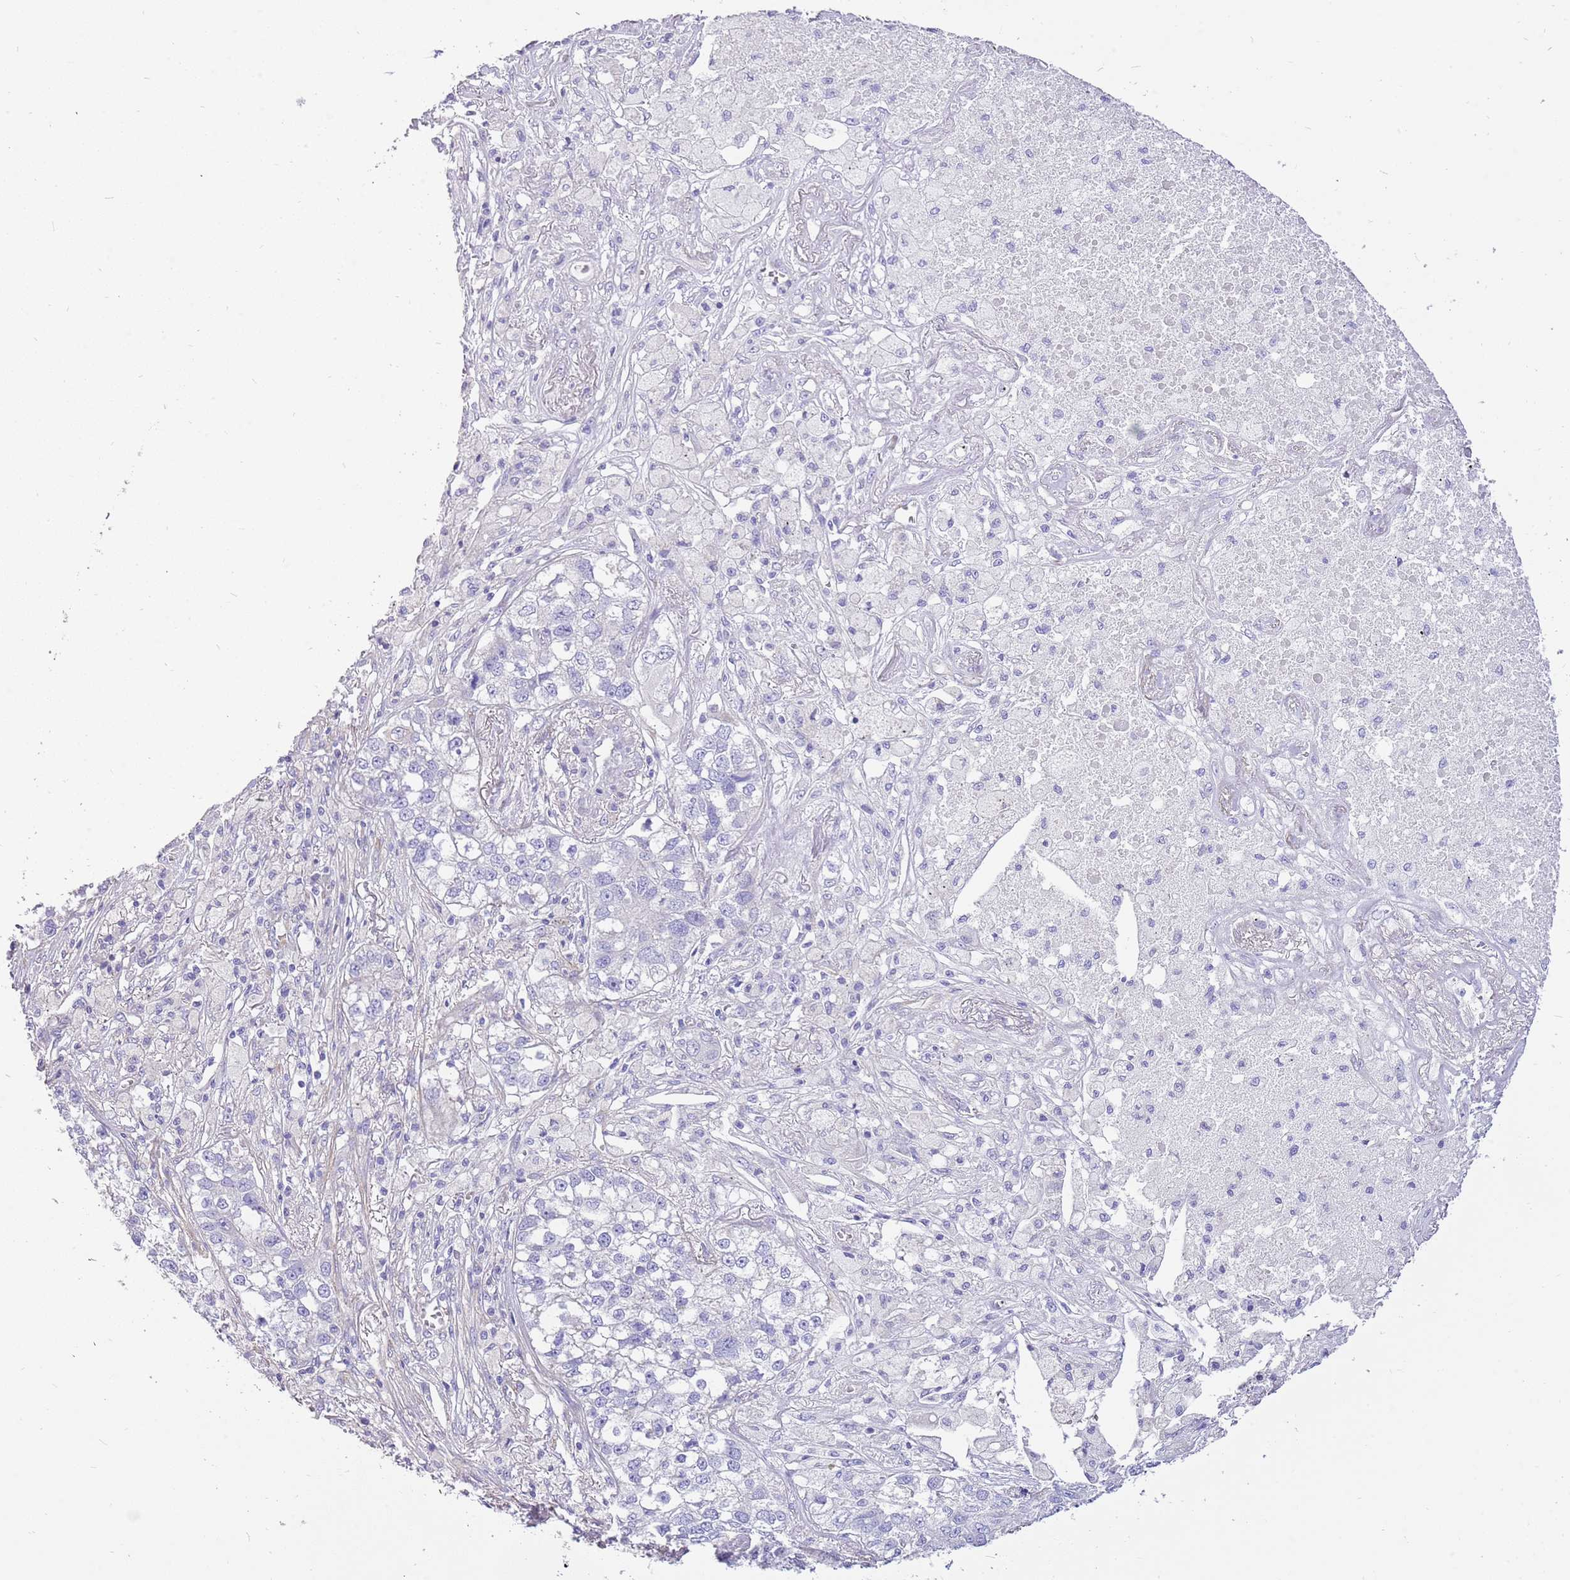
{"staining": {"intensity": "negative", "quantity": "none", "location": "none"}, "tissue": "lung cancer", "cell_type": "Tumor cells", "image_type": "cancer", "snomed": [{"axis": "morphology", "description": "Adenocarcinoma, NOS"}, {"axis": "topography", "description": "Lung"}], "caption": "The photomicrograph shows no staining of tumor cells in lung adenocarcinoma. (IHC, brightfield microscopy, high magnification).", "gene": "SERINC3", "patient": {"sex": "male", "age": 49}}